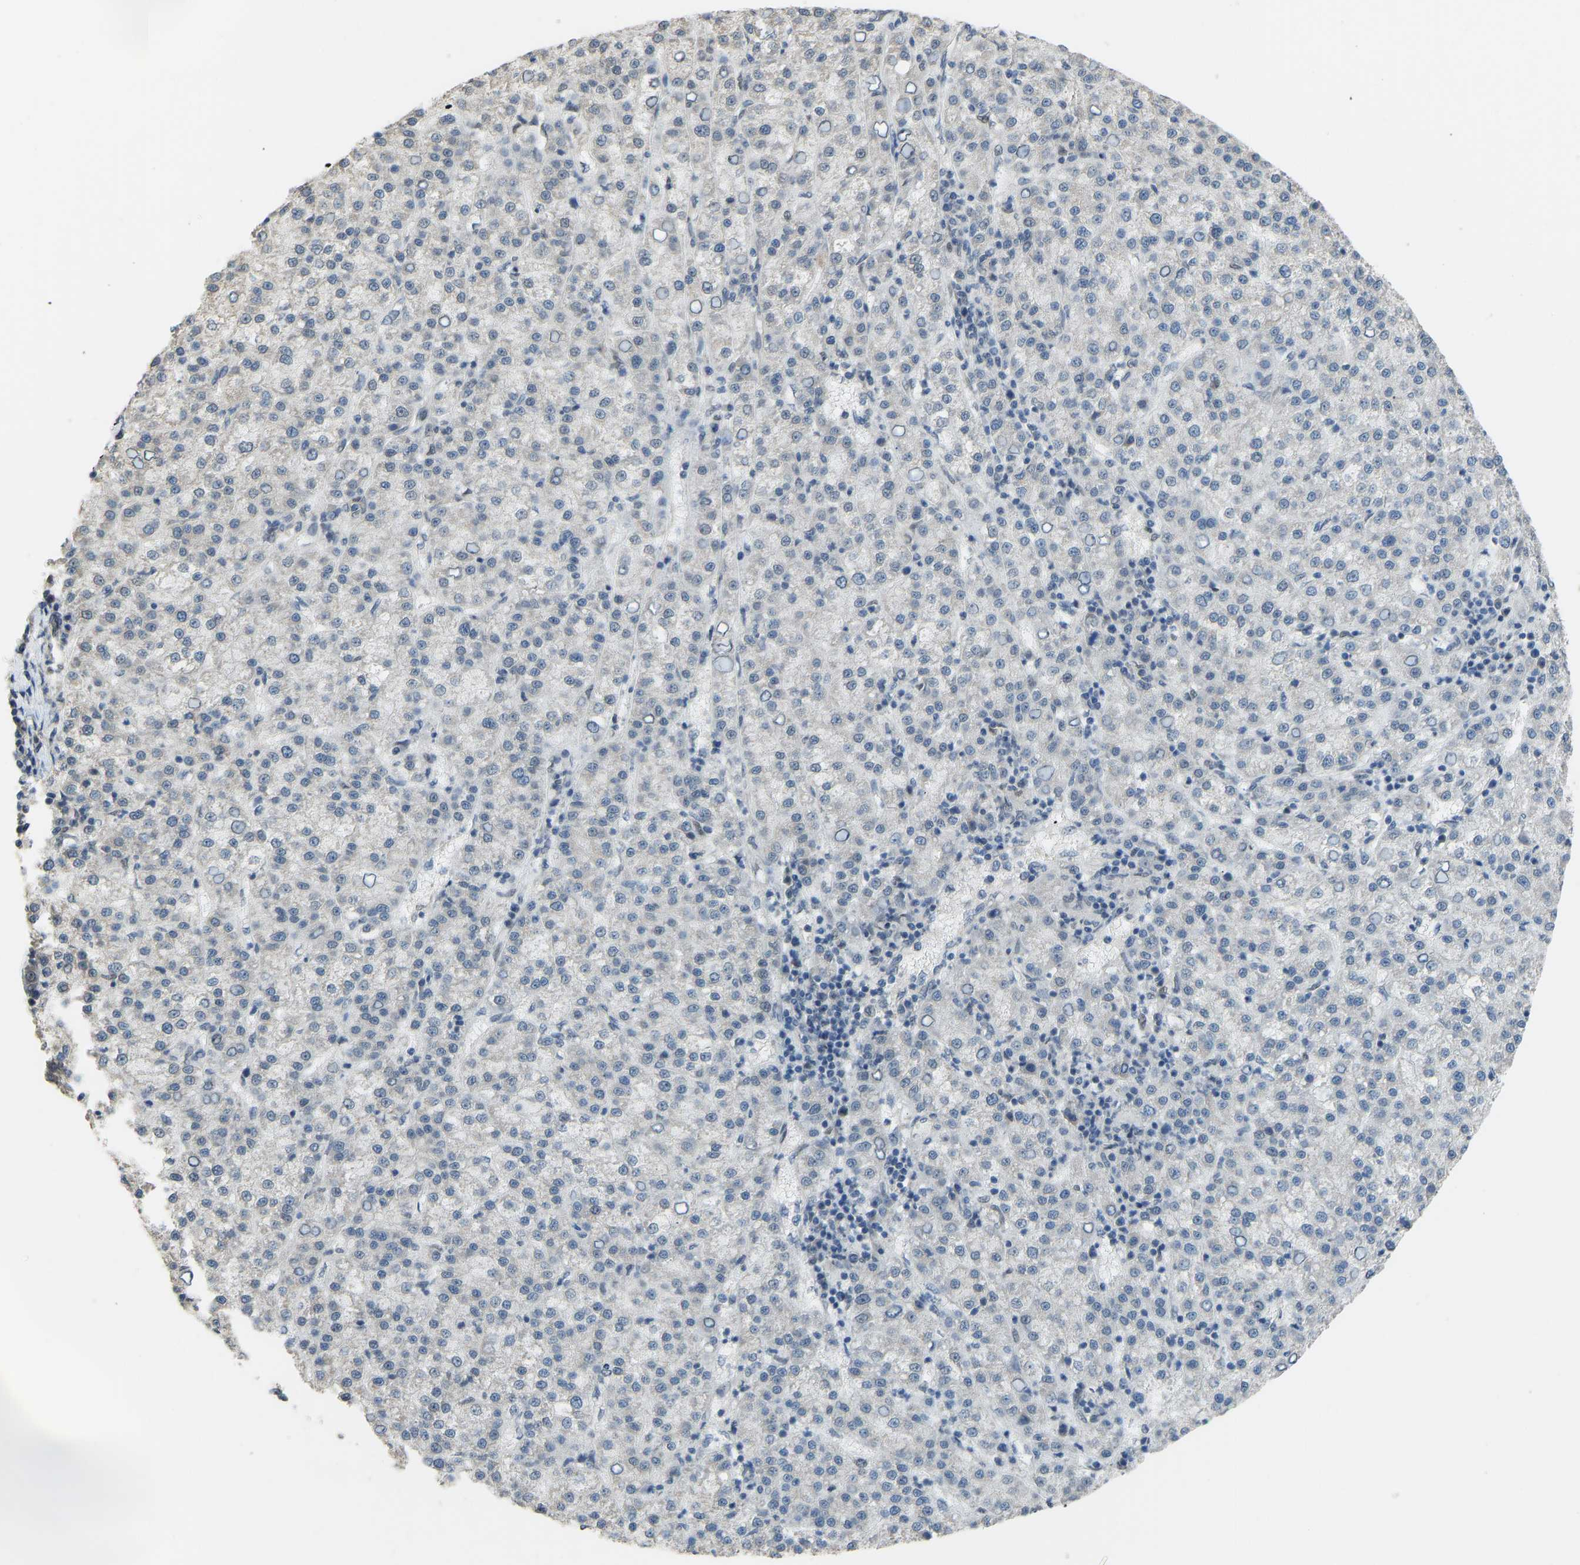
{"staining": {"intensity": "negative", "quantity": "none", "location": "none"}, "tissue": "liver cancer", "cell_type": "Tumor cells", "image_type": "cancer", "snomed": [{"axis": "morphology", "description": "Carcinoma, Hepatocellular, NOS"}, {"axis": "topography", "description": "Liver"}], "caption": "Tumor cells are negative for brown protein staining in liver cancer.", "gene": "KPNA6", "patient": {"sex": "female", "age": 58}}